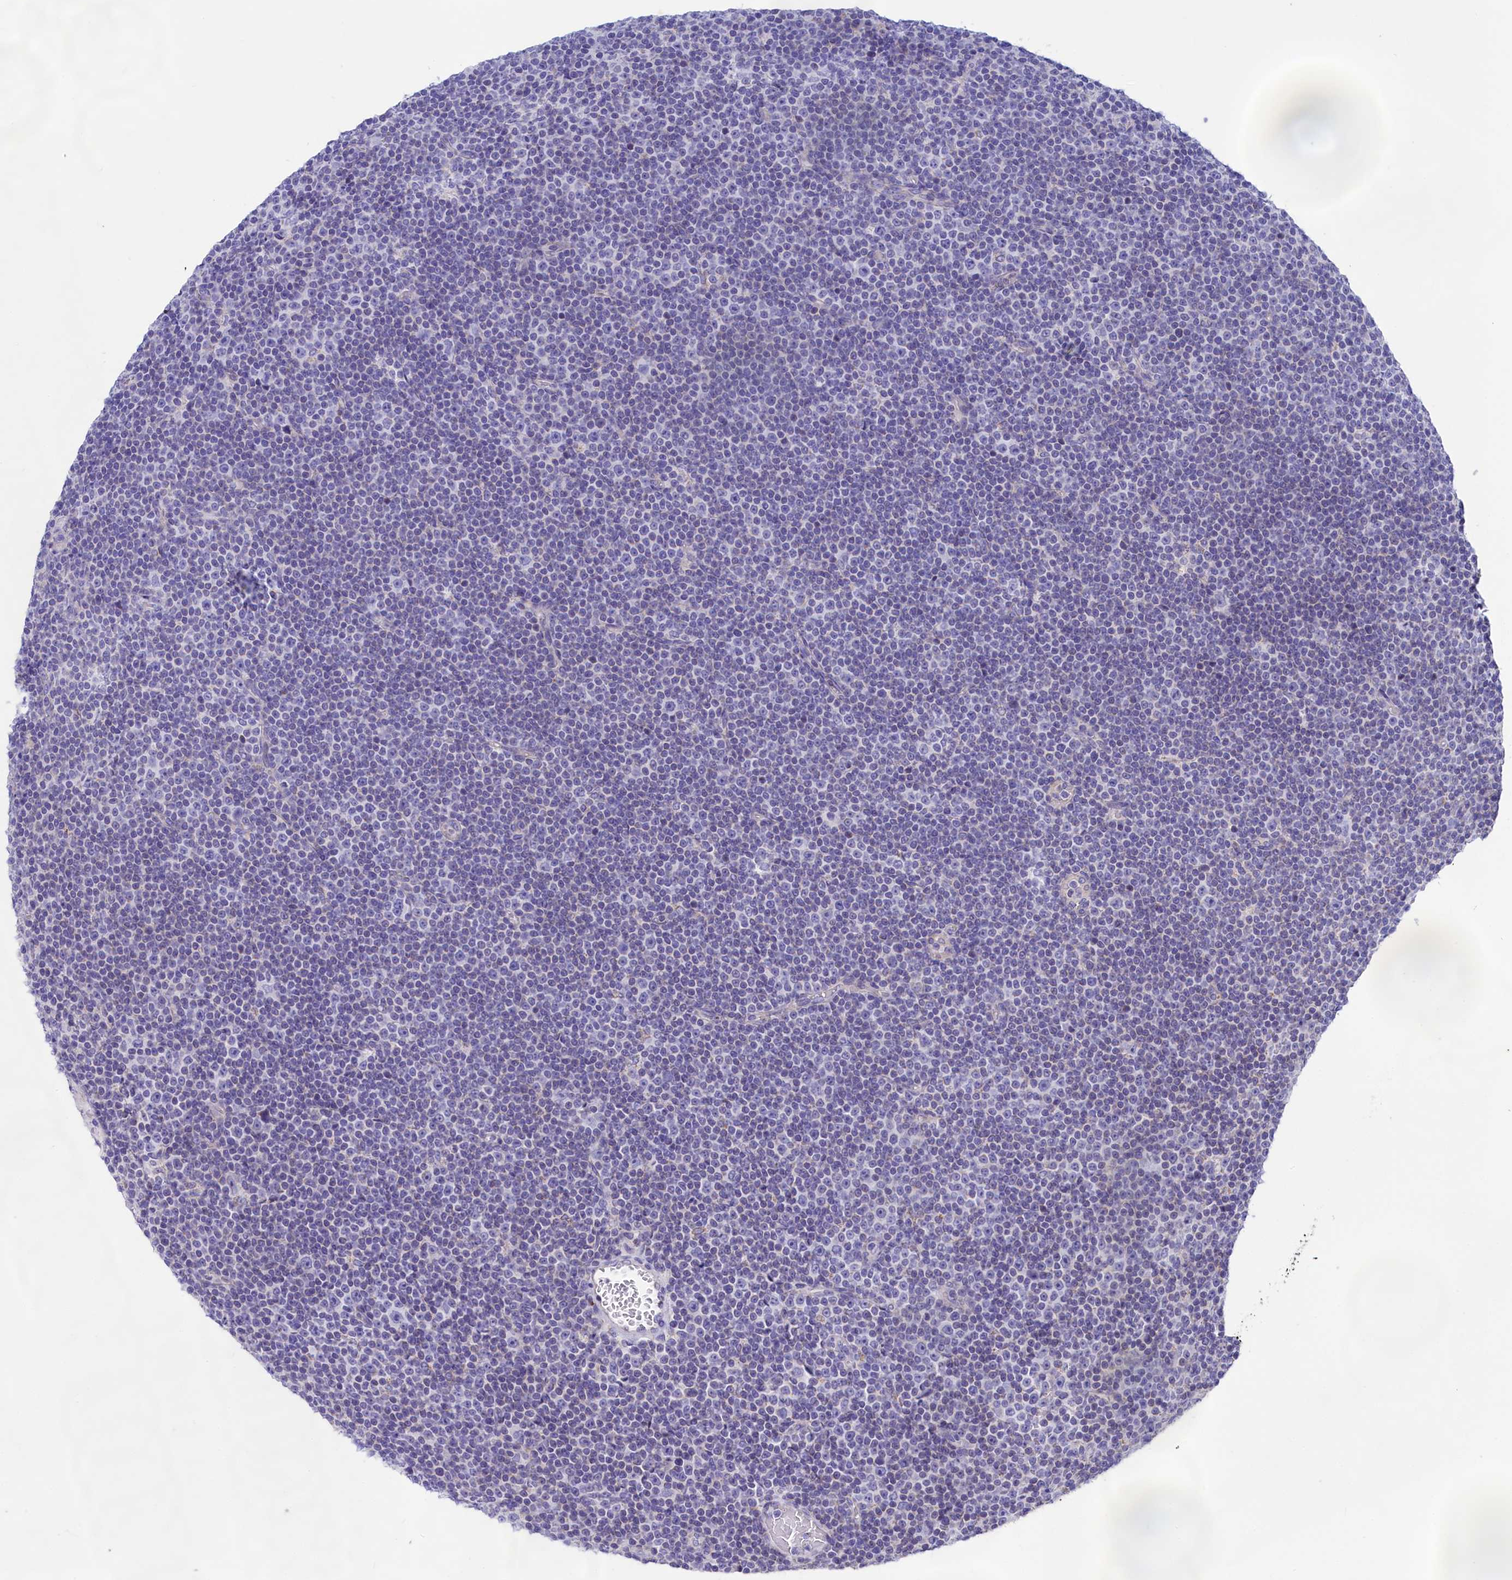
{"staining": {"intensity": "negative", "quantity": "none", "location": "none"}, "tissue": "lymphoma", "cell_type": "Tumor cells", "image_type": "cancer", "snomed": [{"axis": "morphology", "description": "Malignant lymphoma, non-Hodgkin's type, Low grade"}, {"axis": "topography", "description": "Lymph node"}], "caption": "High magnification brightfield microscopy of malignant lymphoma, non-Hodgkin's type (low-grade) stained with DAB (brown) and counterstained with hematoxylin (blue): tumor cells show no significant positivity.", "gene": "PRDM12", "patient": {"sex": "female", "age": 67}}